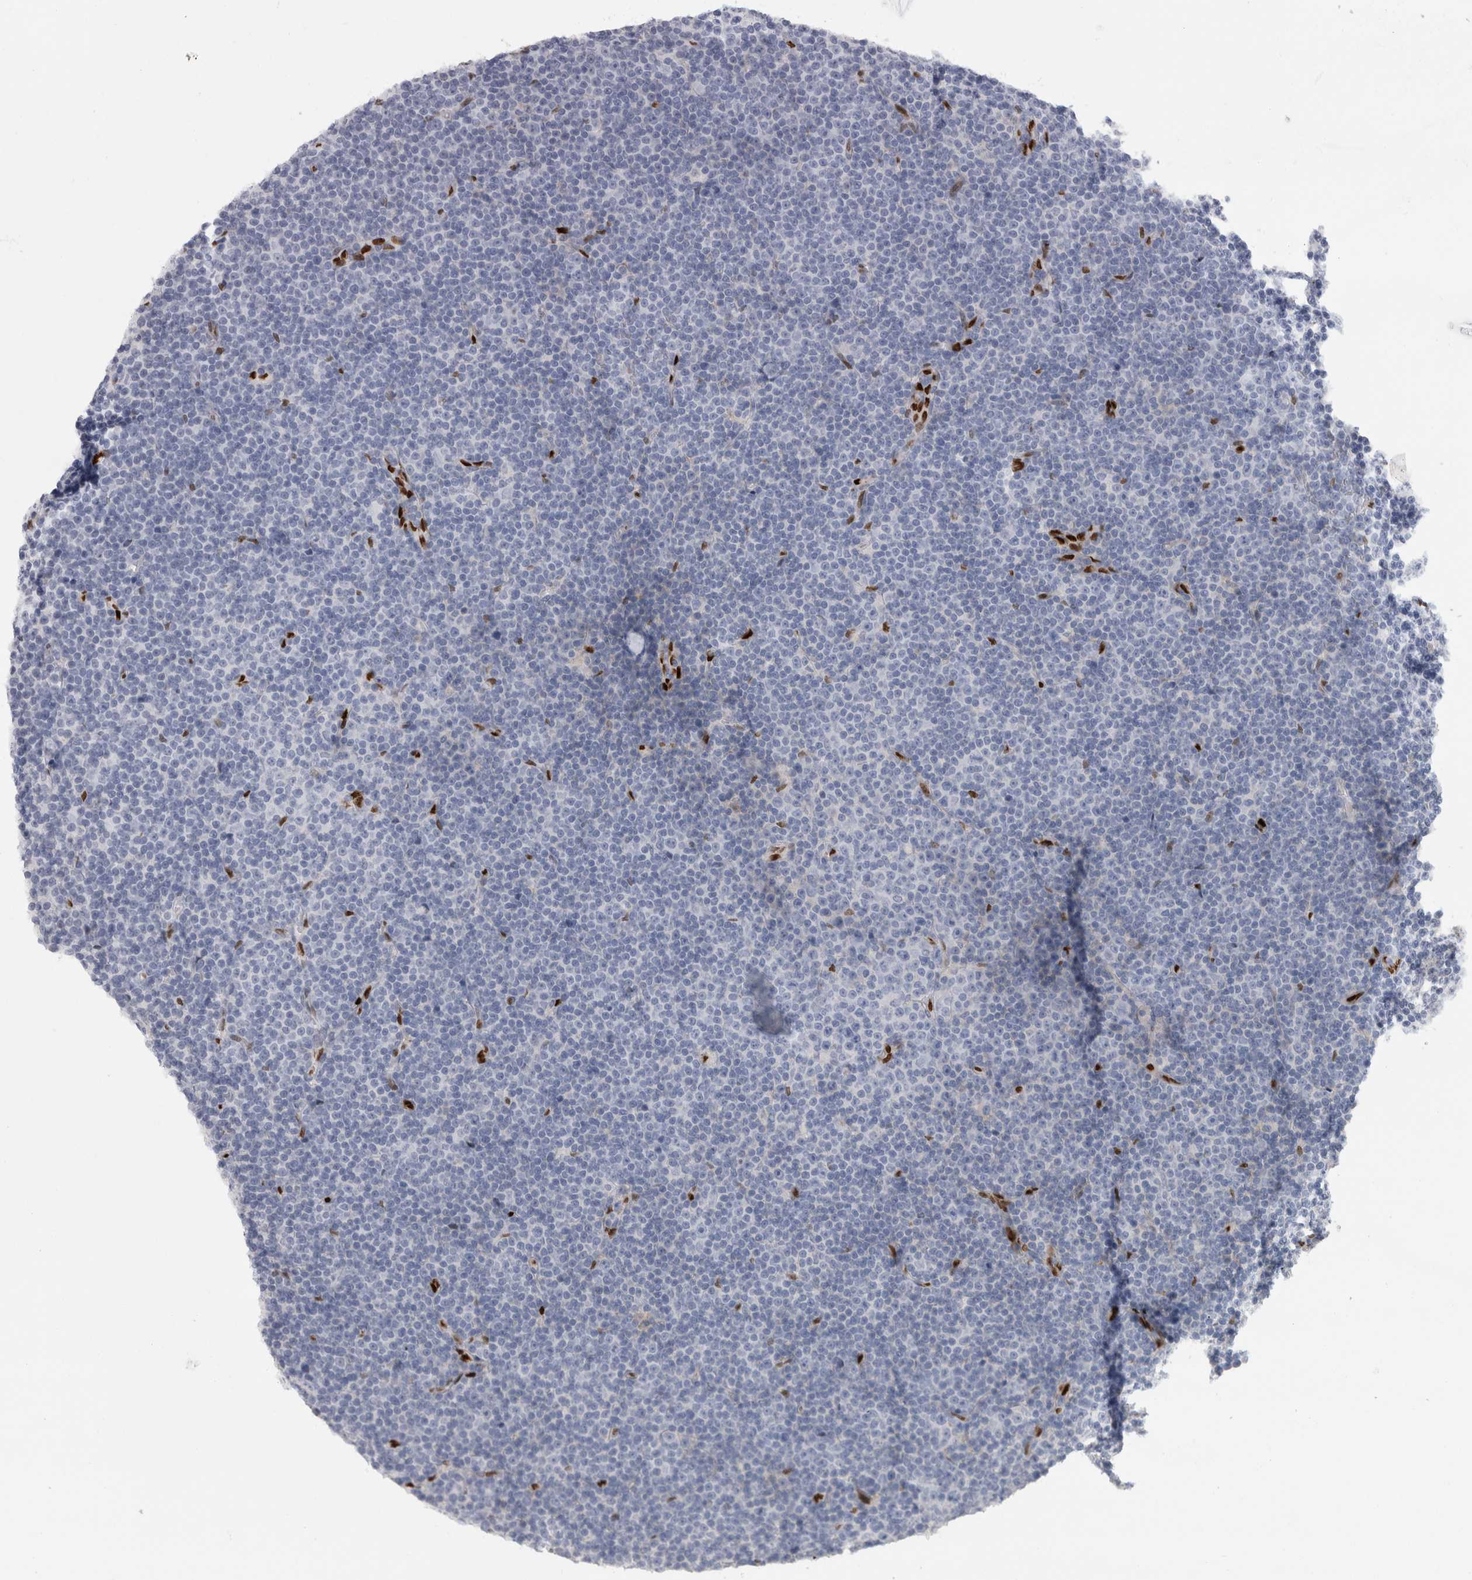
{"staining": {"intensity": "negative", "quantity": "none", "location": "none"}, "tissue": "lymphoma", "cell_type": "Tumor cells", "image_type": "cancer", "snomed": [{"axis": "morphology", "description": "Malignant lymphoma, non-Hodgkin's type, Low grade"}, {"axis": "topography", "description": "Lymph node"}], "caption": "A photomicrograph of low-grade malignant lymphoma, non-Hodgkin's type stained for a protein demonstrates no brown staining in tumor cells.", "gene": "IL33", "patient": {"sex": "female", "age": 67}}